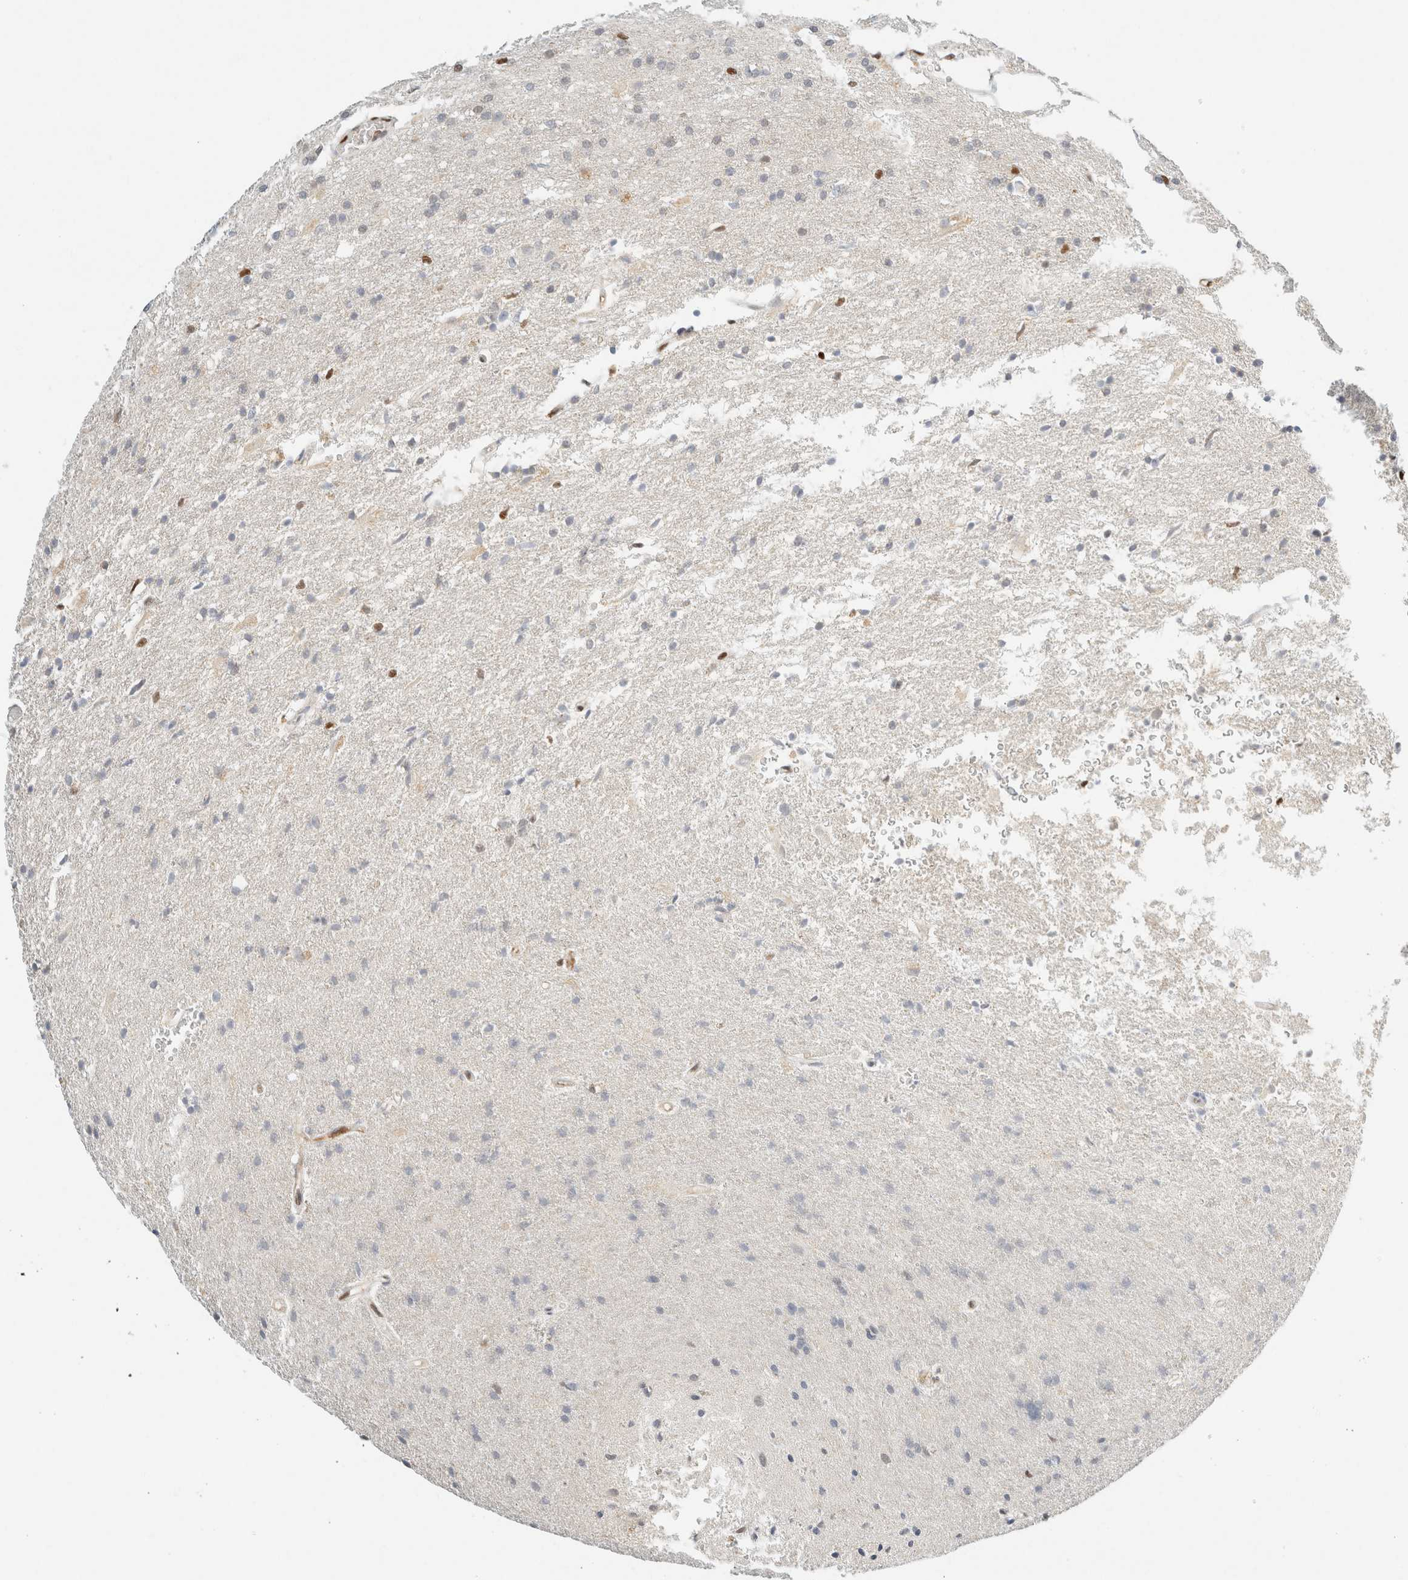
{"staining": {"intensity": "negative", "quantity": "none", "location": "none"}, "tissue": "glioma", "cell_type": "Tumor cells", "image_type": "cancer", "snomed": [{"axis": "morphology", "description": "Normal tissue, NOS"}, {"axis": "morphology", "description": "Glioma, malignant, High grade"}, {"axis": "topography", "description": "Cerebral cortex"}], "caption": "A high-resolution image shows immunohistochemistry (IHC) staining of high-grade glioma (malignant), which reveals no significant positivity in tumor cells.", "gene": "DDB2", "patient": {"sex": "male", "age": 77}}